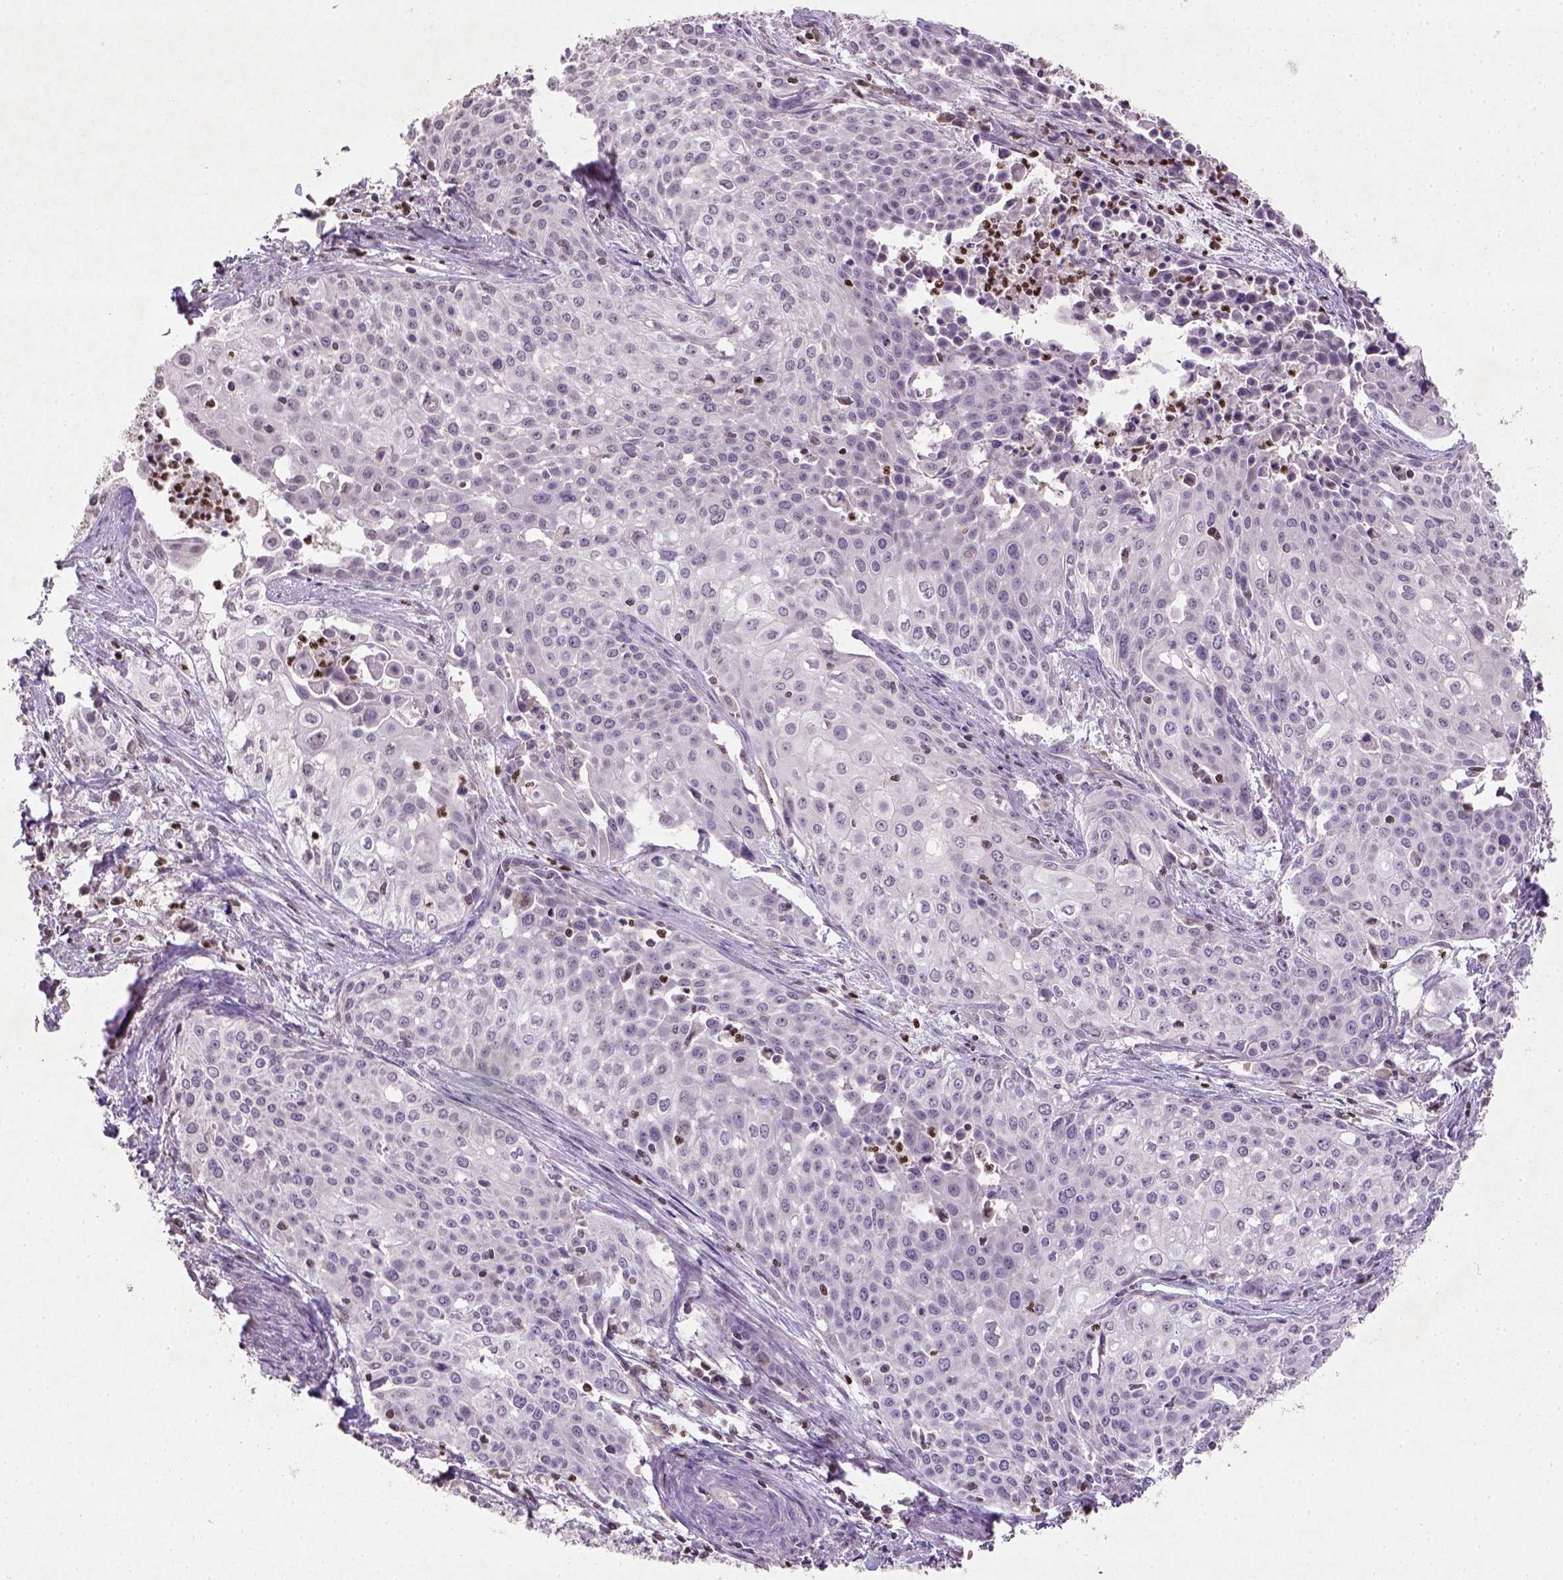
{"staining": {"intensity": "negative", "quantity": "none", "location": "none"}, "tissue": "cervical cancer", "cell_type": "Tumor cells", "image_type": "cancer", "snomed": [{"axis": "morphology", "description": "Squamous cell carcinoma, NOS"}, {"axis": "topography", "description": "Cervix"}], "caption": "Immunohistochemical staining of human cervical cancer displays no significant staining in tumor cells. (Brightfield microscopy of DAB immunohistochemistry (IHC) at high magnification).", "gene": "NUDT3", "patient": {"sex": "female", "age": 39}}